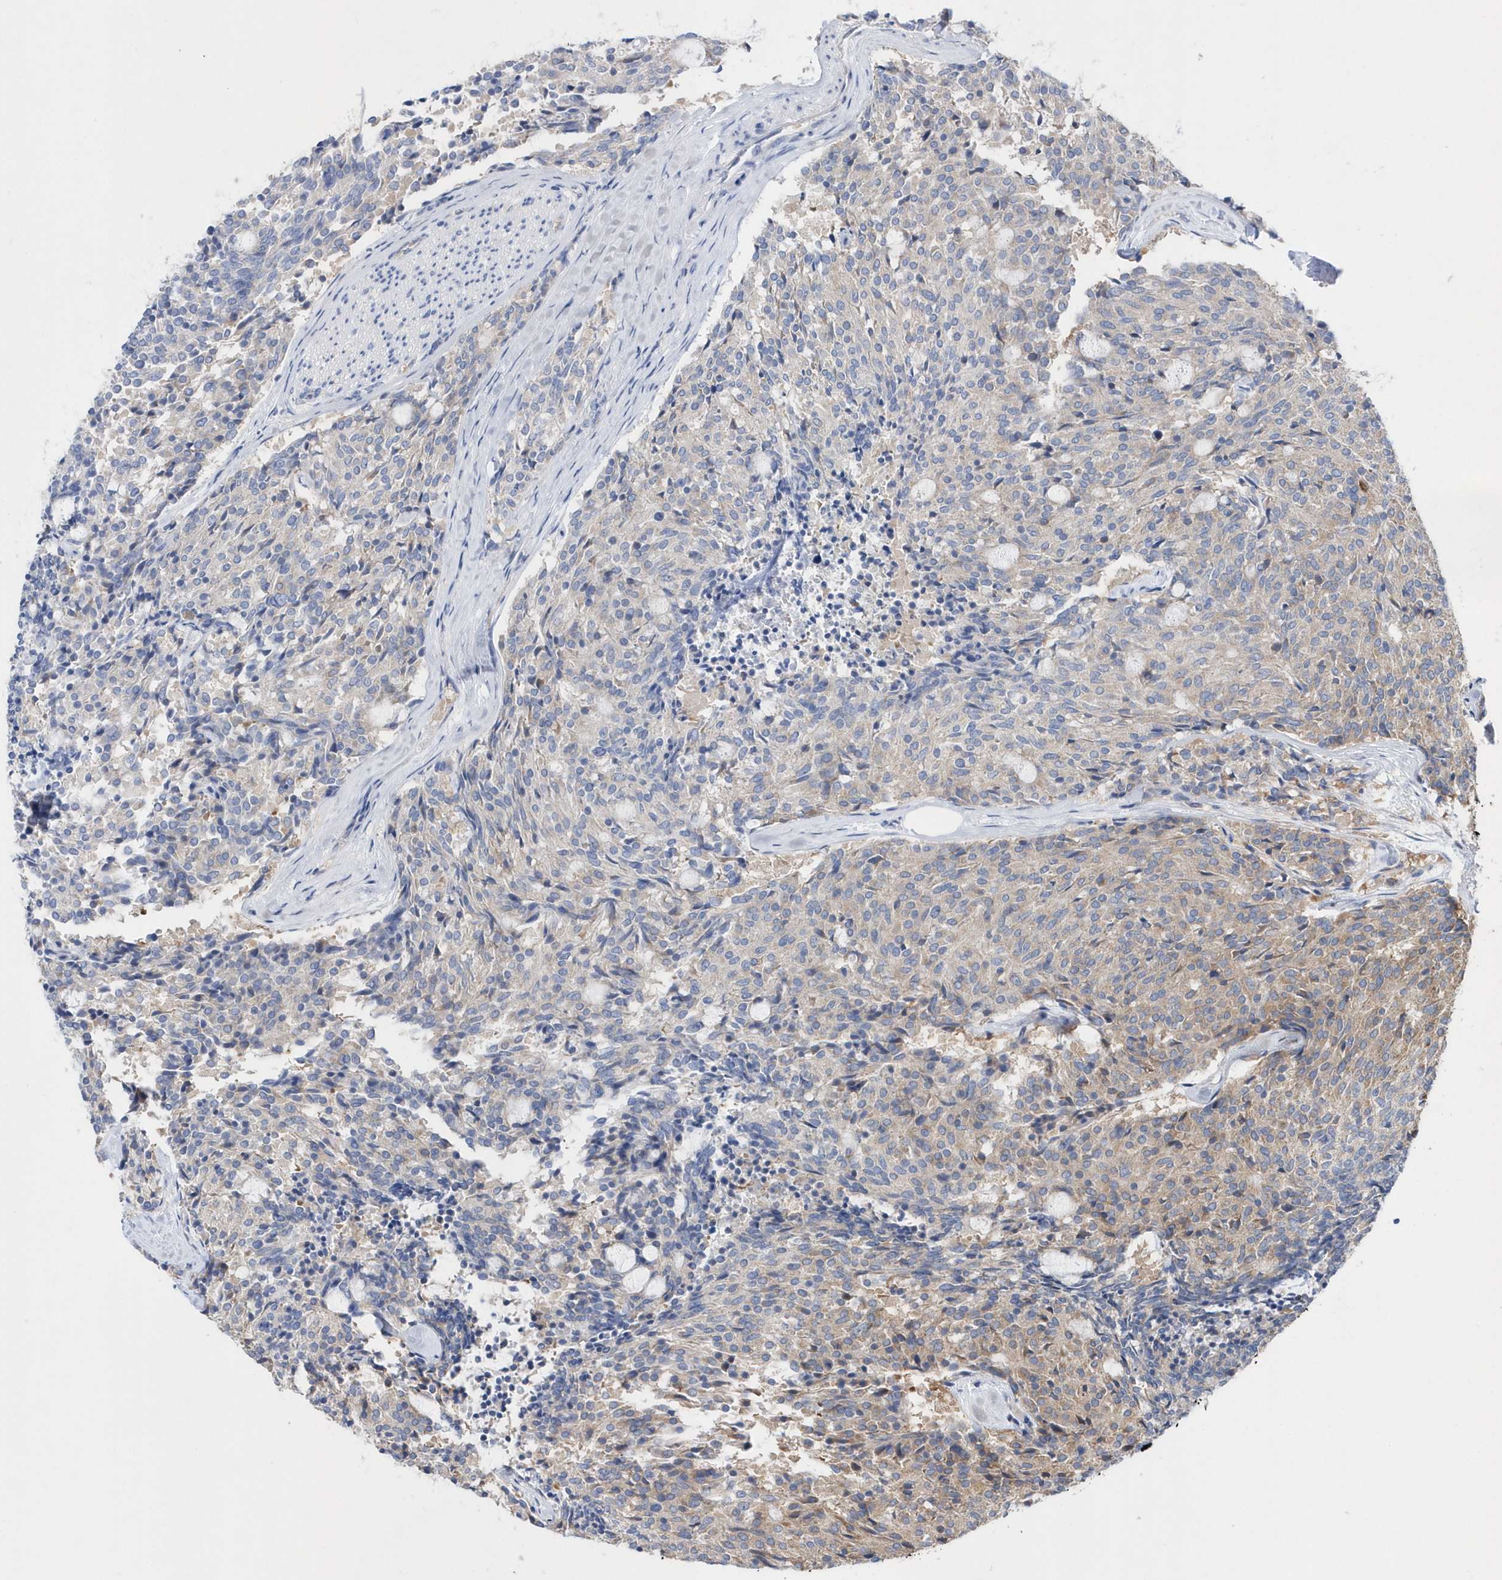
{"staining": {"intensity": "weak", "quantity": "<25%", "location": "cytoplasmic/membranous"}, "tissue": "carcinoid", "cell_type": "Tumor cells", "image_type": "cancer", "snomed": [{"axis": "morphology", "description": "Carcinoid, malignant, NOS"}, {"axis": "topography", "description": "Pancreas"}], "caption": "This is a photomicrograph of IHC staining of carcinoid (malignant), which shows no staining in tumor cells. (Stains: DAB (3,3'-diaminobenzidine) immunohistochemistry (IHC) with hematoxylin counter stain, Microscopy: brightfield microscopy at high magnification).", "gene": "JKAMP", "patient": {"sex": "female", "age": 54}}